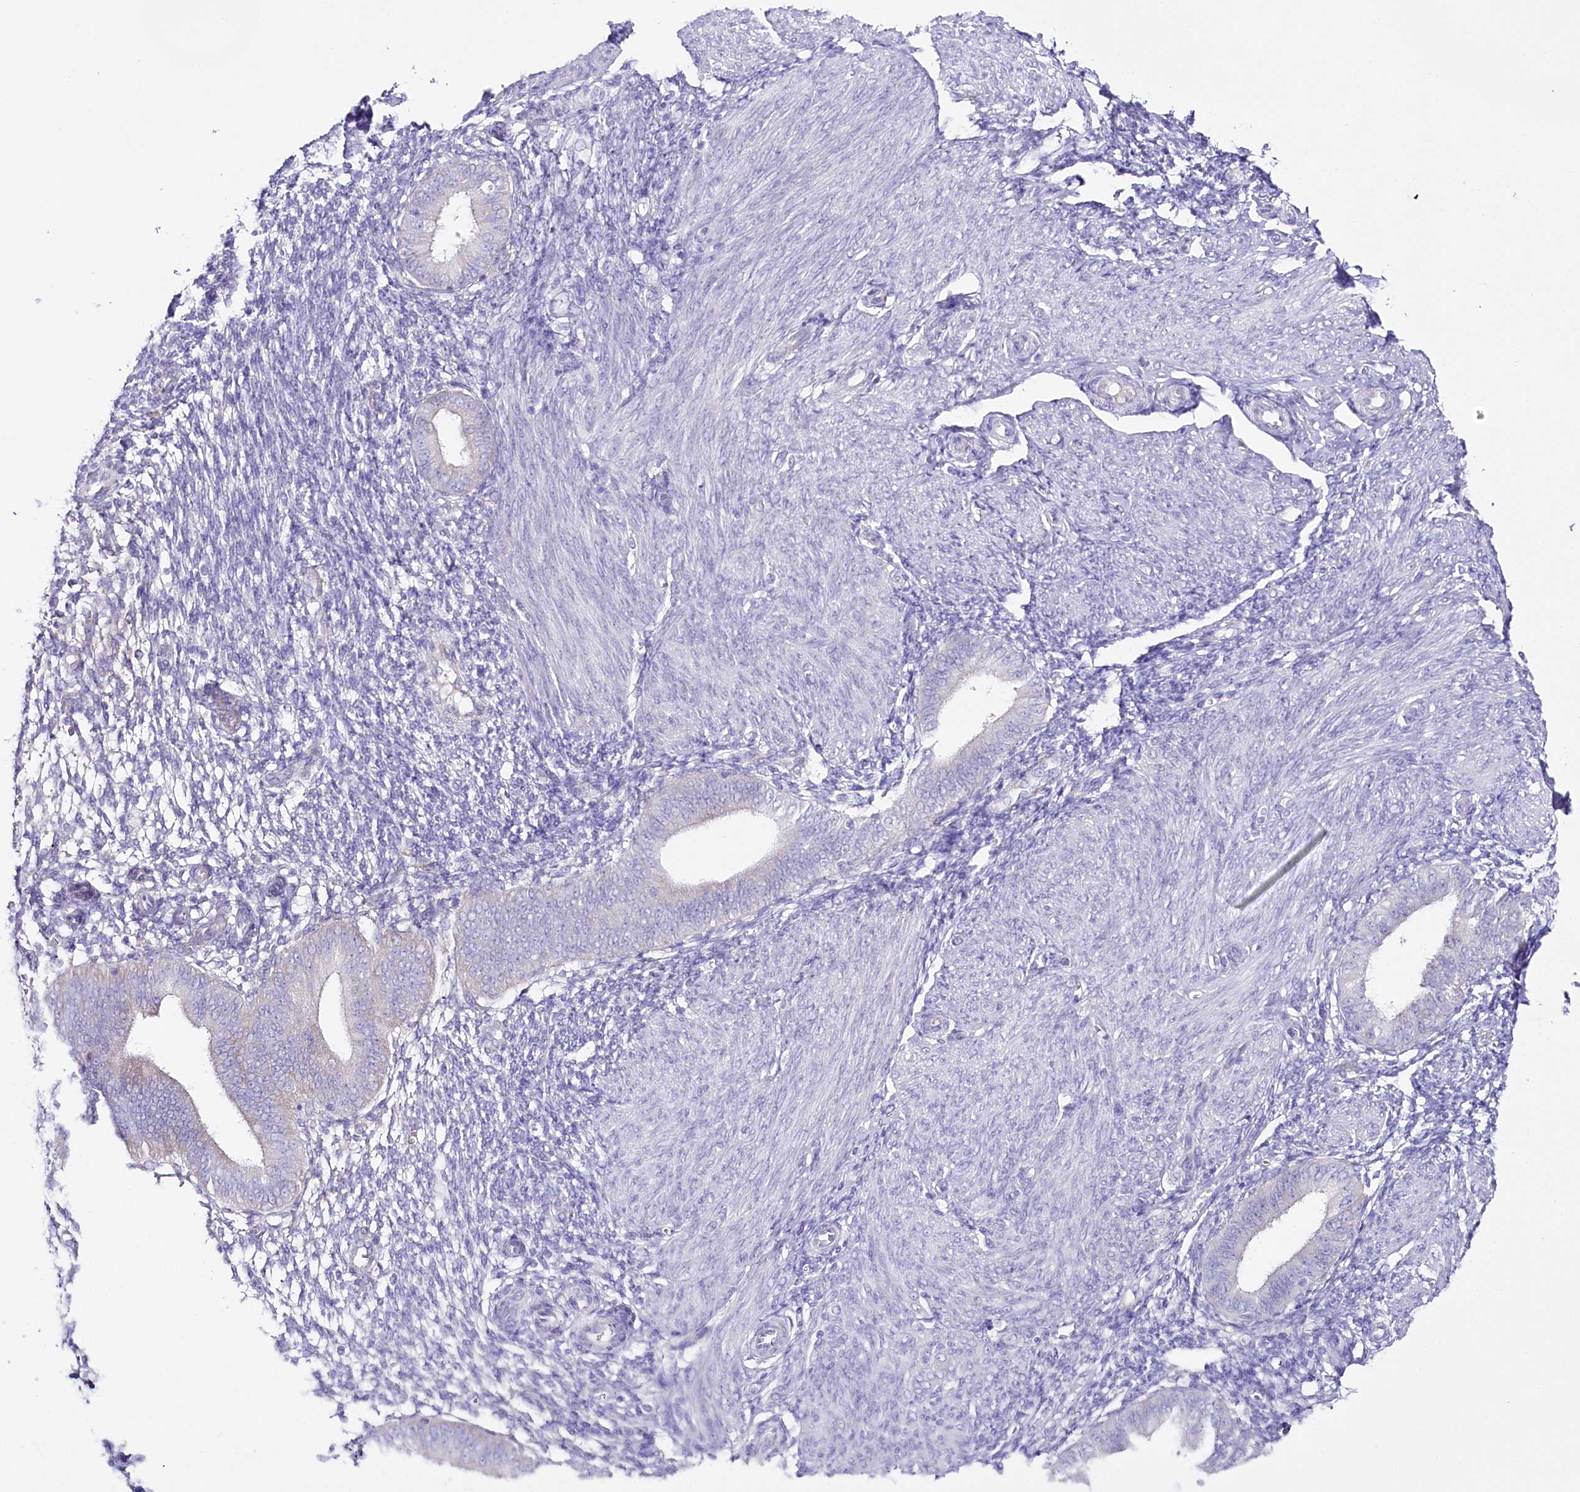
{"staining": {"intensity": "negative", "quantity": "none", "location": "none"}, "tissue": "endometrium", "cell_type": "Cells in endometrial stroma", "image_type": "normal", "snomed": [{"axis": "morphology", "description": "Normal tissue, NOS"}, {"axis": "topography", "description": "Uterus"}, {"axis": "topography", "description": "Endometrium"}], "caption": "DAB (3,3'-diaminobenzidine) immunohistochemical staining of normal endometrium displays no significant staining in cells in endometrial stroma. (Brightfield microscopy of DAB (3,3'-diaminobenzidine) immunohistochemistry (IHC) at high magnification).", "gene": "CSN3", "patient": {"sex": "female", "age": 48}}